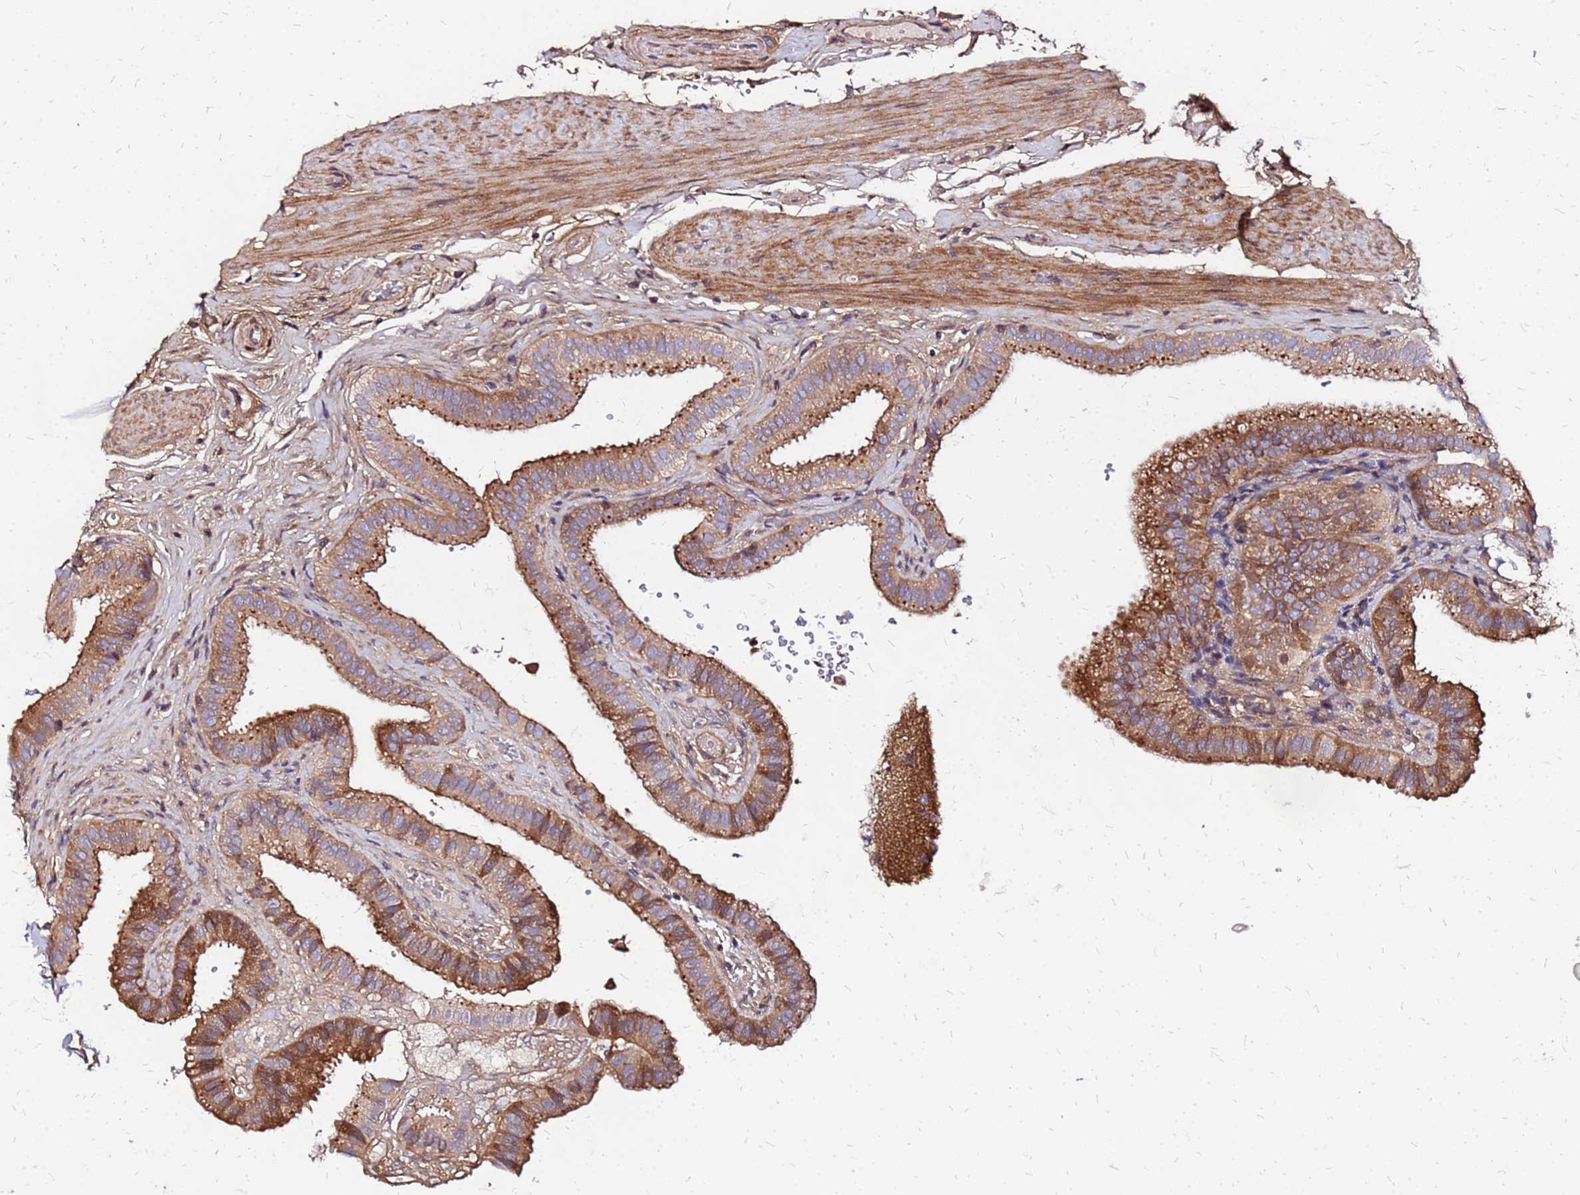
{"staining": {"intensity": "moderate", "quantity": ">75%", "location": "cytoplasmic/membranous"}, "tissue": "gallbladder", "cell_type": "Glandular cells", "image_type": "normal", "snomed": [{"axis": "morphology", "description": "Normal tissue, NOS"}, {"axis": "topography", "description": "Gallbladder"}], "caption": "DAB immunohistochemical staining of benign gallbladder demonstrates moderate cytoplasmic/membranous protein staining in approximately >75% of glandular cells. (DAB (3,3'-diaminobenzidine) IHC, brown staining for protein, blue staining for nuclei).", "gene": "CYBC1", "patient": {"sex": "female", "age": 61}}